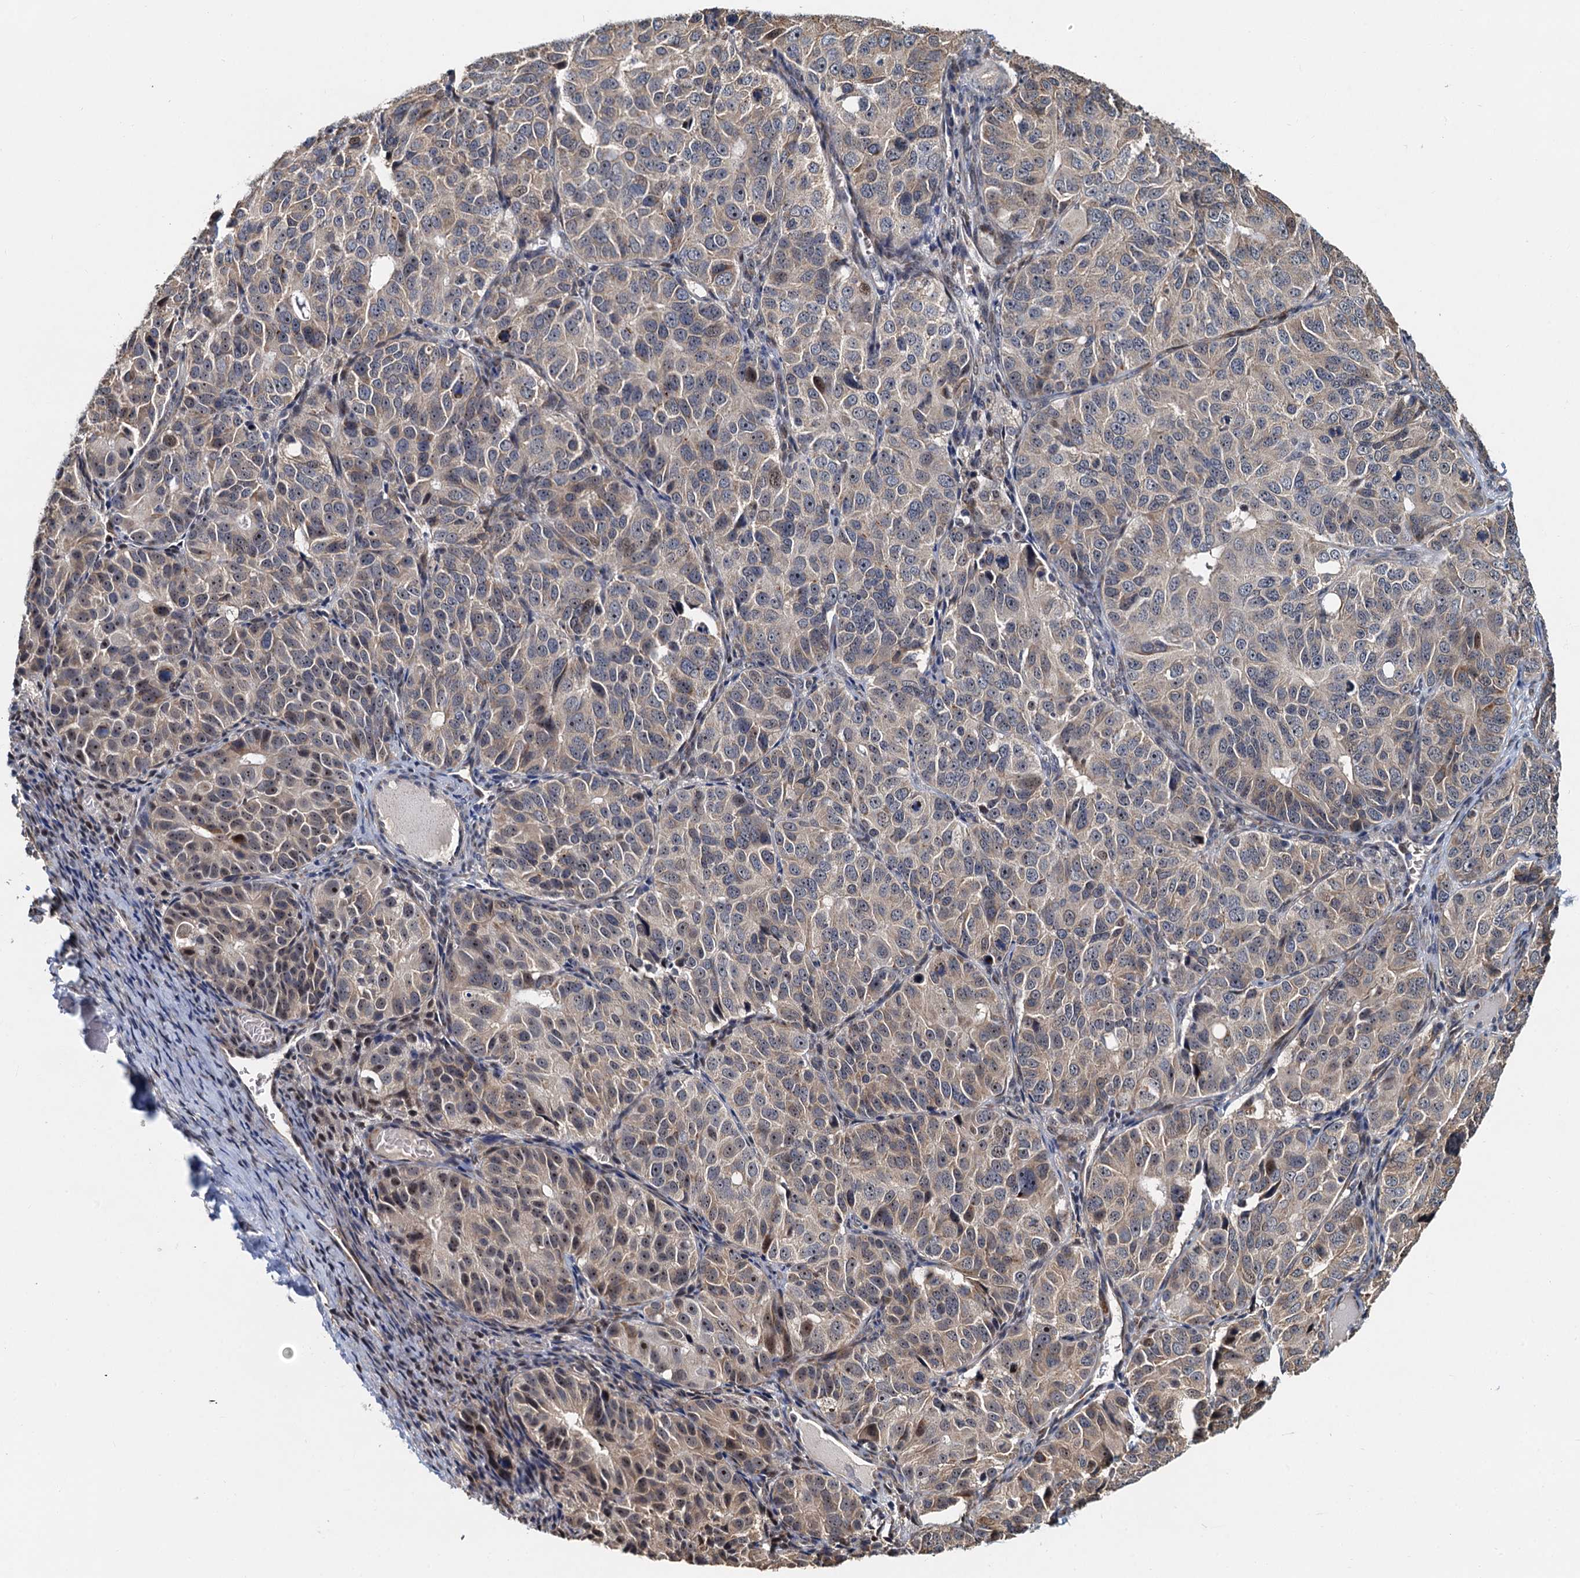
{"staining": {"intensity": "weak", "quantity": "<25%", "location": "cytoplasmic/membranous,nuclear"}, "tissue": "ovarian cancer", "cell_type": "Tumor cells", "image_type": "cancer", "snomed": [{"axis": "morphology", "description": "Carcinoma, endometroid"}, {"axis": "topography", "description": "Ovary"}], "caption": "The photomicrograph reveals no significant expression in tumor cells of endometroid carcinoma (ovarian).", "gene": "DNAJC21", "patient": {"sex": "female", "age": 51}}